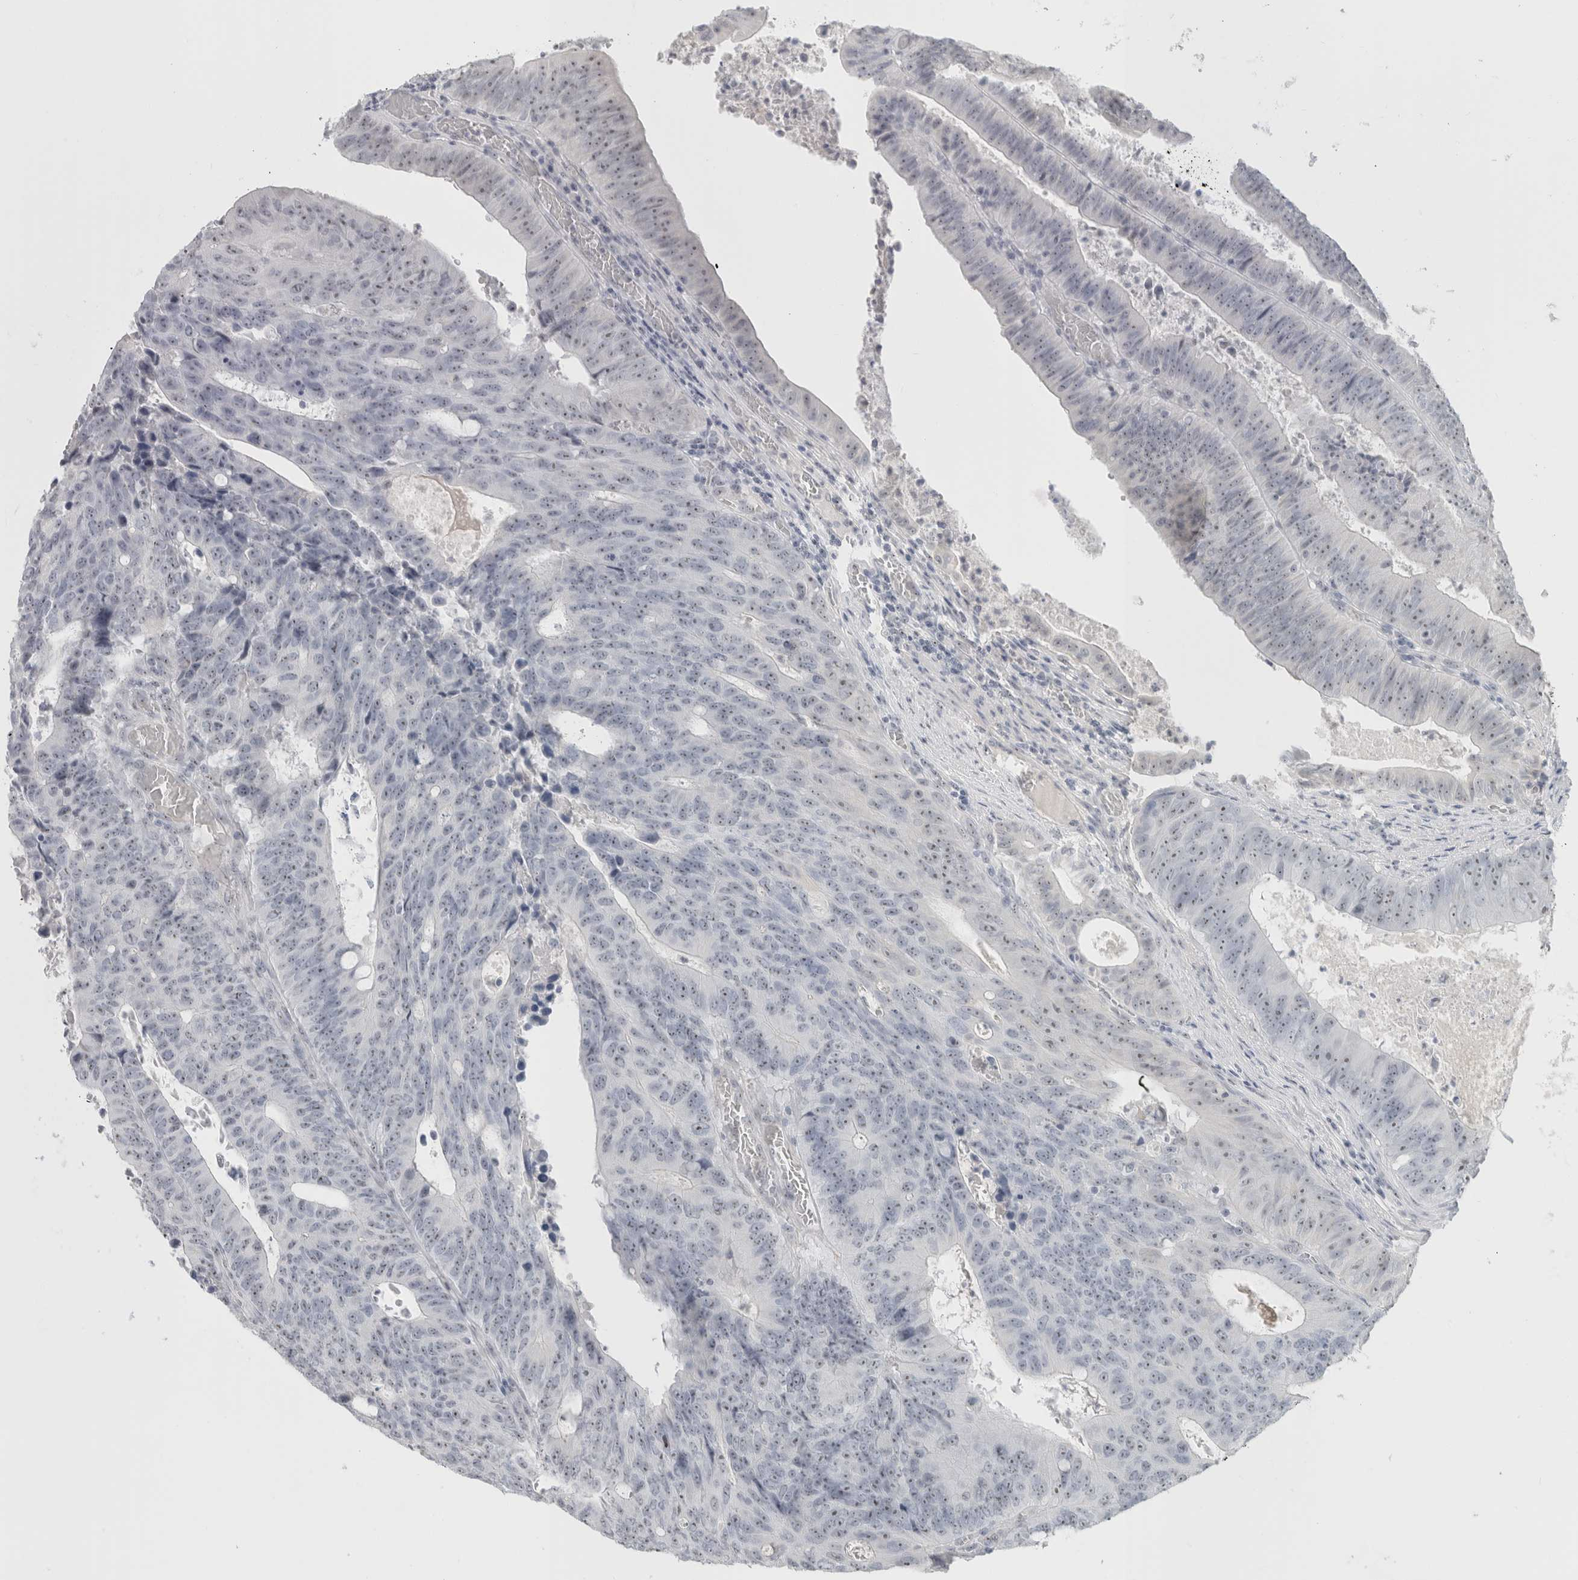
{"staining": {"intensity": "negative", "quantity": "none", "location": "none"}, "tissue": "colorectal cancer", "cell_type": "Tumor cells", "image_type": "cancer", "snomed": [{"axis": "morphology", "description": "Adenocarcinoma, NOS"}, {"axis": "topography", "description": "Colon"}], "caption": "Immunohistochemical staining of human adenocarcinoma (colorectal) reveals no significant staining in tumor cells. Nuclei are stained in blue.", "gene": "FMR1NB", "patient": {"sex": "male", "age": 87}}